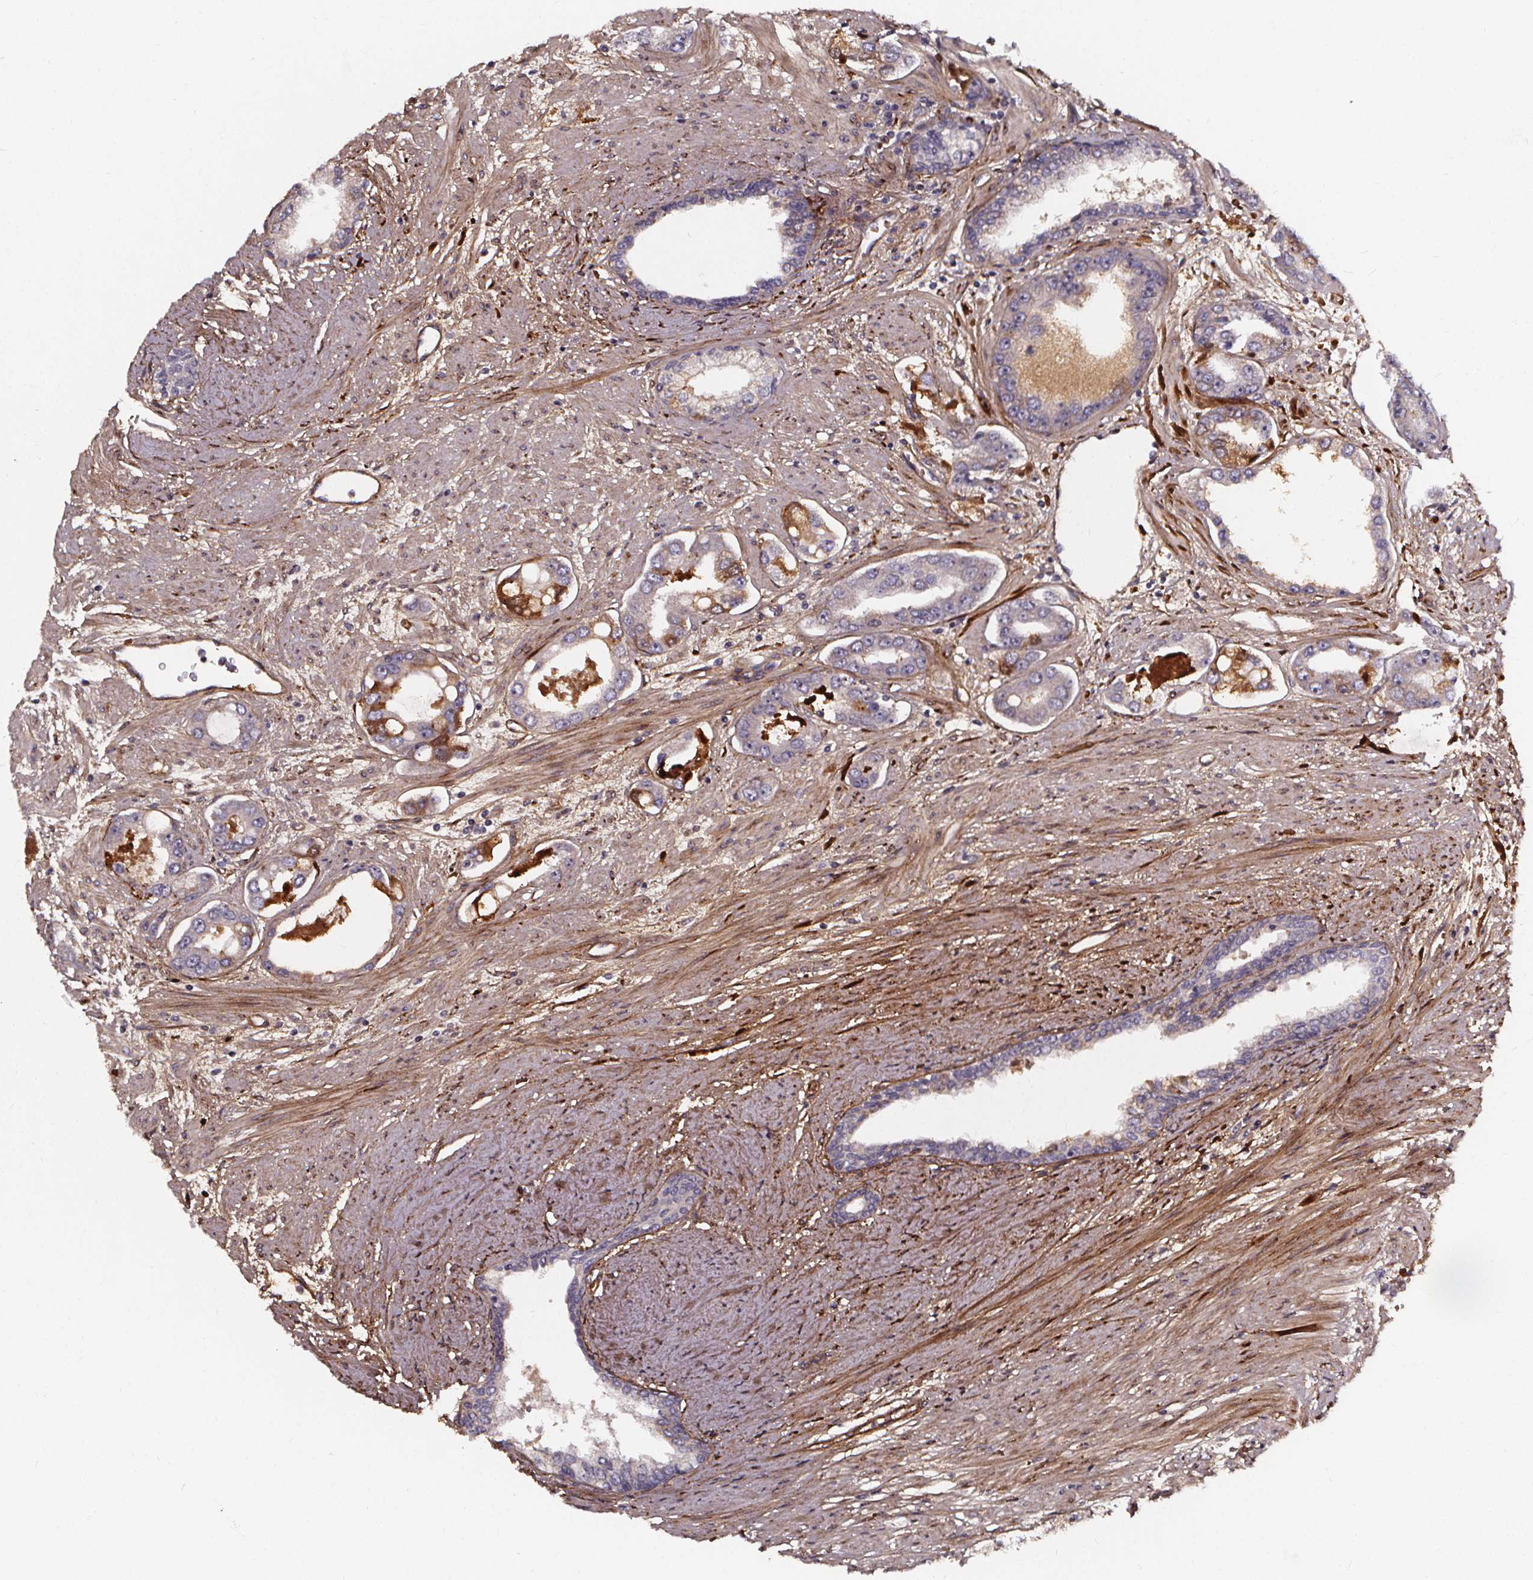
{"staining": {"intensity": "moderate", "quantity": "<25%", "location": "cytoplasmic/membranous"}, "tissue": "prostate cancer", "cell_type": "Tumor cells", "image_type": "cancer", "snomed": [{"axis": "morphology", "description": "Adenocarcinoma, Low grade"}, {"axis": "topography", "description": "Prostate"}], "caption": "Immunohistochemistry staining of prostate low-grade adenocarcinoma, which demonstrates low levels of moderate cytoplasmic/membranous positivity in approximately <25% of tumor cells indicating moderate cytoplasmic/membranous protein staining. The staining was performed using DAB (3,3'-diaminobenzidine) (brown) for protein detection and nuclei were counterstained in hematoxylin (blue).", "gene": "AEBP1", "patient": {"sex": "male", "age": 60}}